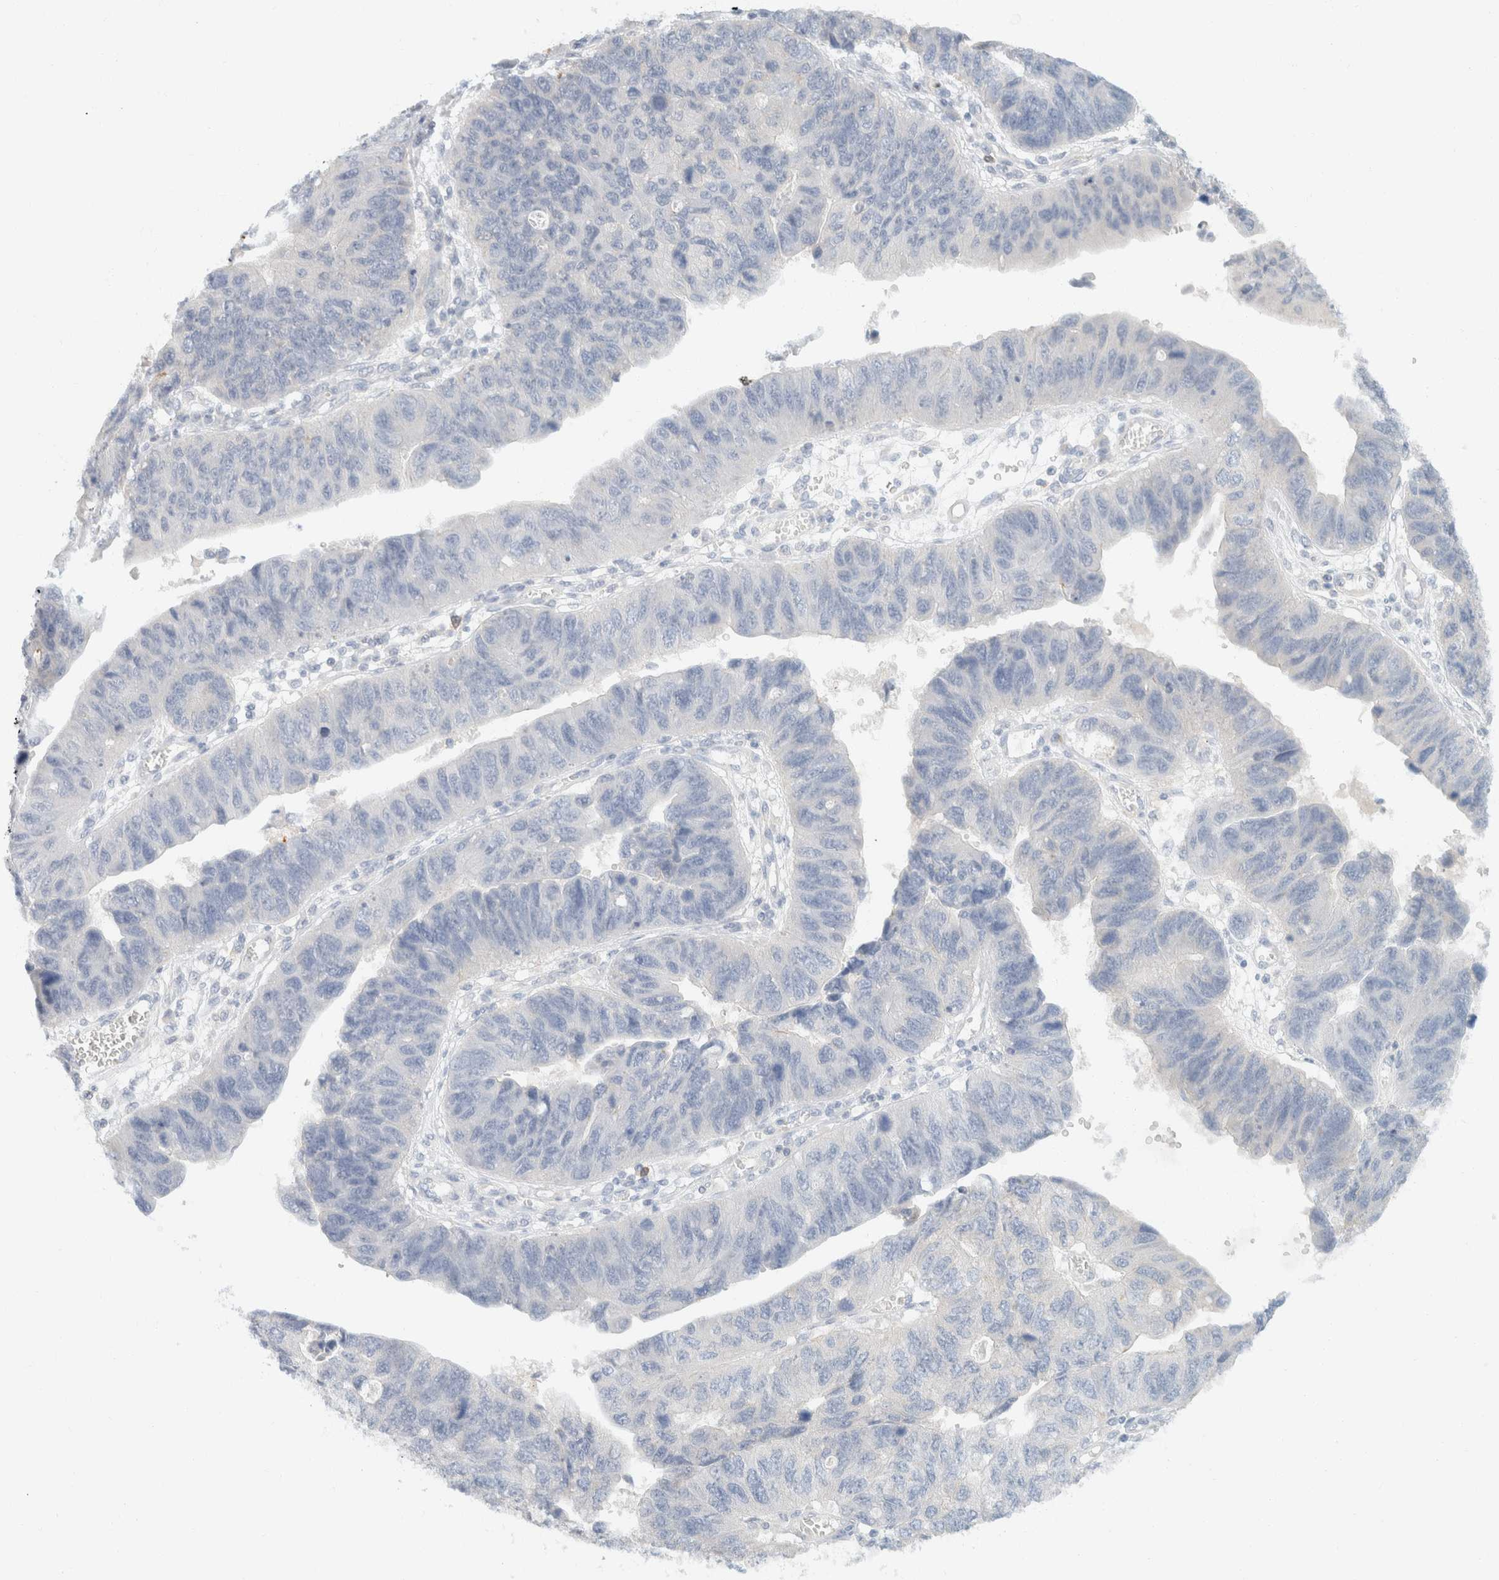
{"staining": {"intensity": "negative", "quantity": "none", "location": "none"}, "tissue": "stomach cancer", "cell_type": "Tumor cells", "image_type": "cancer", "snomed": [{"axis": "morphology", "description": "Adenocarcinoma, NOS"}, {"axis": "topography", "description": "Stomach"}], "caption": "The photomicrograph displays no staining of tumor cells in stomach cancer. (DAB IHC, high magnification).", "gene": "SH3GLB2", "patient": {"sex": "male", "age": 59}}